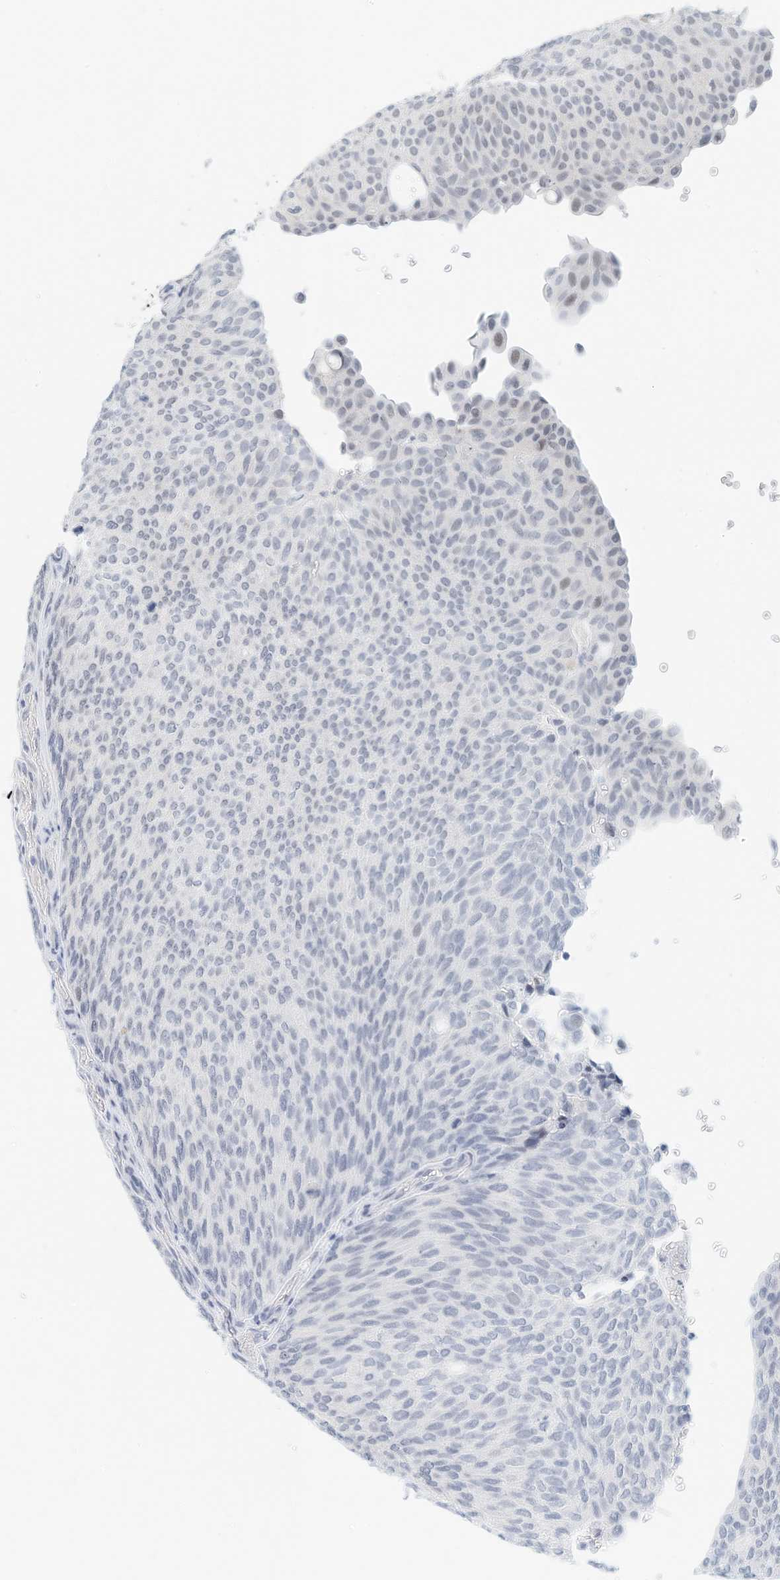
{"staining": {"intensity": "negative", "quantity": "none", "location": "none"}, "tissue": "urothelial cancer", "cell_type": "Tumor cells", "image_type": "cancer", "snomed": [{"axis": "morphology", "description": "Urothelial carcinoma, Low grade"}, {"axis": "topography", "description": "Urinary bladder"}], "caption": "High magnification brightfield microscopy of urothelial cancer stained with DAB (brown) and counterstained with hematoxylin (blue): tumor cells show no significant expression. (DAB immunohistochemistry visualized using brightfield microscopy, high magnification).", "gene": "ARHGAP28", "patient": {"sex": "female", "age": 79}}